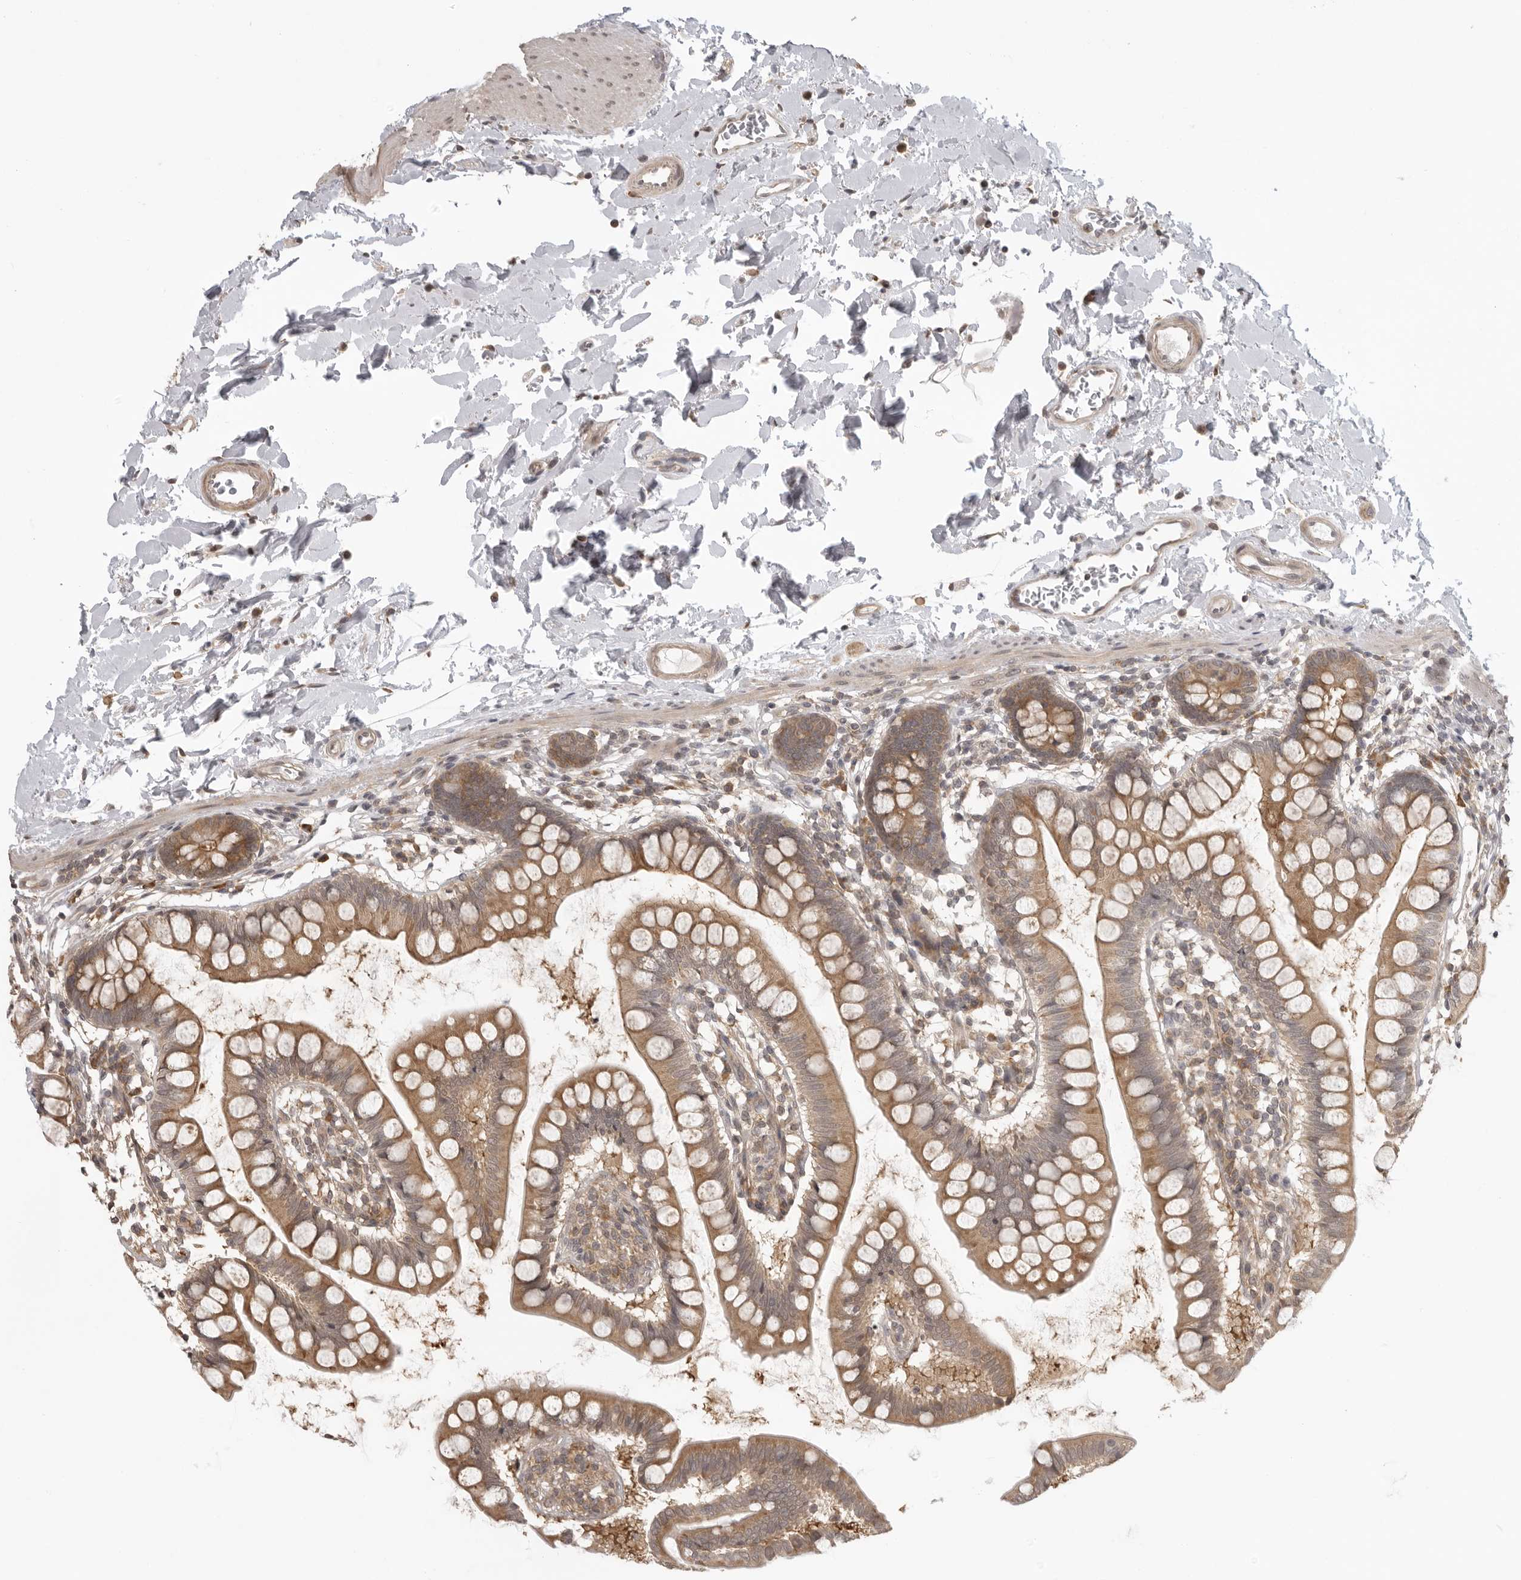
{"staining": {"intensity": "moderate", "quantity": ">75%", "location": "cytoplasmic/membranous"}, "tissue": "small intestine", "cell_type": "Glandular cells", "image_type": "normal", "snomed": [{"axis": "morphology", "description": "Normal tissue, NOS"}, {"axis": "topography", "description": "Small intestine"}], "caption": "Immunohistochemistry of normal human small intestine demonstrates medium levels of moderate cytoplasmic/membranous expression in about >75% of glandular cells.", "gene": "PRRC2A", "patient": {"sex": "female", "age": 84}}